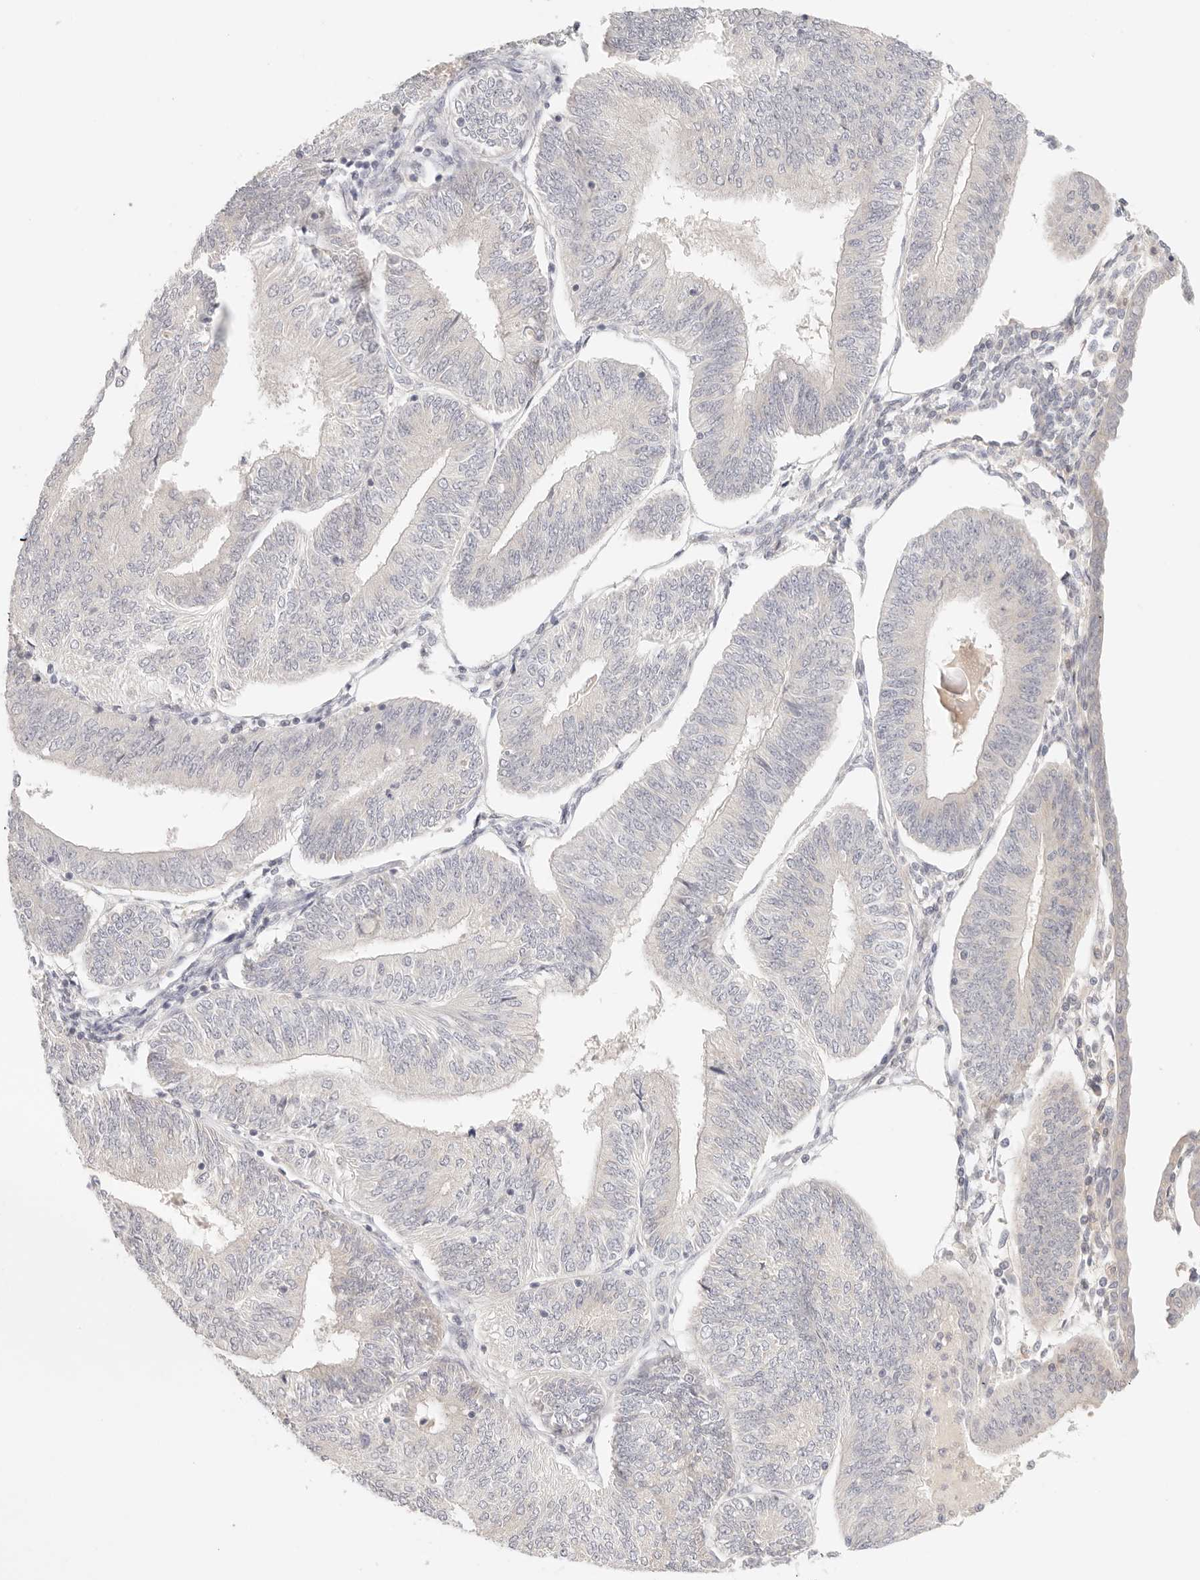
{"staining": {"intensity": "negative", "quantity": "none", "location": "none"}, "tissue": "endometrial cancer", "cell_type": "Tumor cells", "image_type": "cancer", "snomed": [{"axis": "morphology", "description": "Adenocarcinoma, NOS"}, {"axis": "topography", "description": "Endometrium"}], "caption": "This photomicrograph is of endometrial adenocarcinoma stained with immunohistochemistry (IHC) to label a protein in brown with the nuclei are counter-stained blue. There is no positivity in tumor cells.", "gene": "SPHK1", "patient": {"sex": "female", "age": 58}}